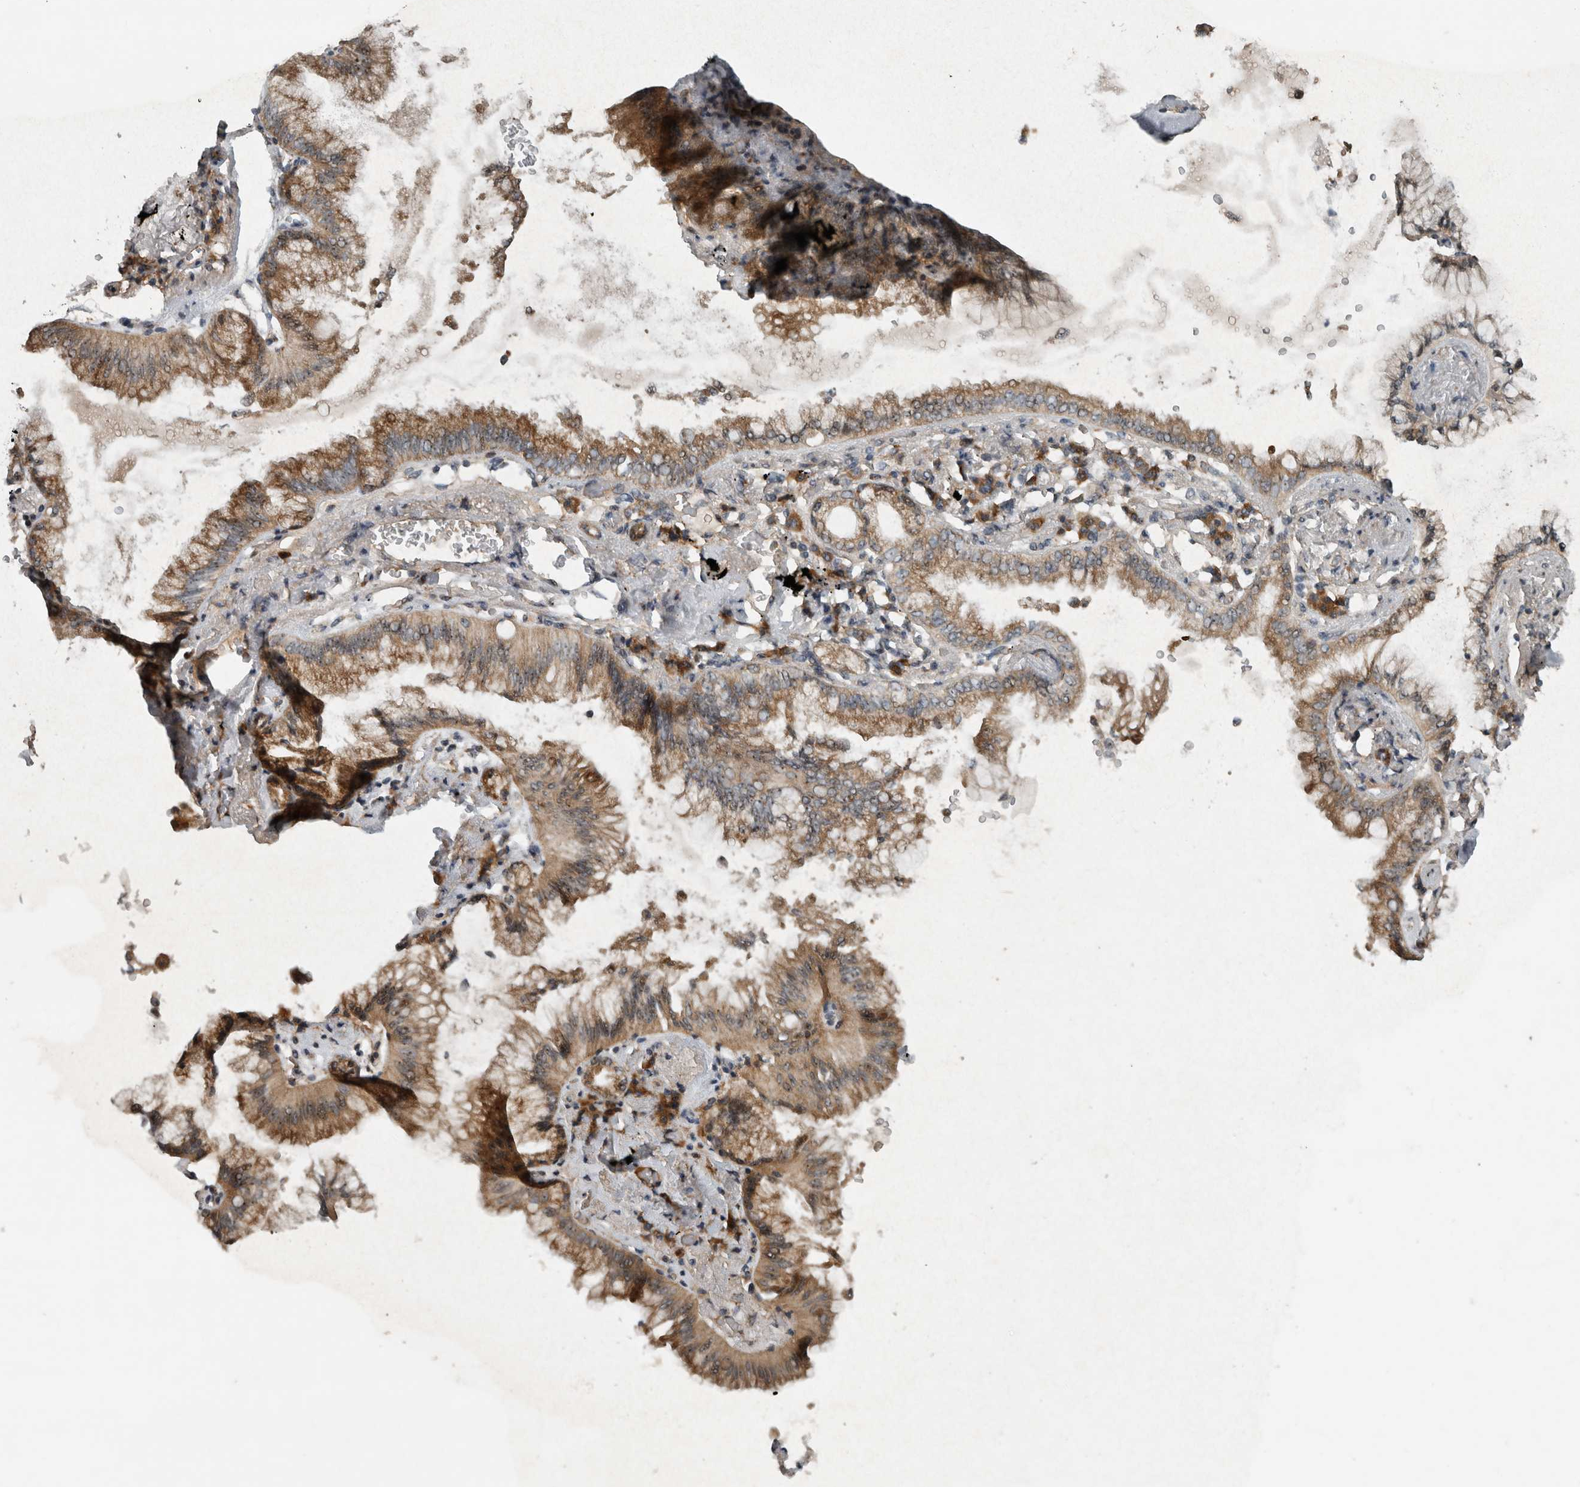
{"staining": {"intensity": "moderate", "quantity": ">75%", "location": "cytoplasmic/membranous"}, "tissue": "lung cancer", "cell_type": "Tumor cells", "image_type": "cancer", "snomed": [{"axis": "morphology", "description": "Adenocarcinoma, NOS"}, {"axis": "topography", "description": "Lung"}], "caption": "Immunohistochemistry (IHC) of human lung cancer exhibits medium levels of moderate cytoplasmic/membranous staining in approximately >75% of tumor cells.", "gene": "GPR137B", "patient": {"sex": "female", "age": 70}}